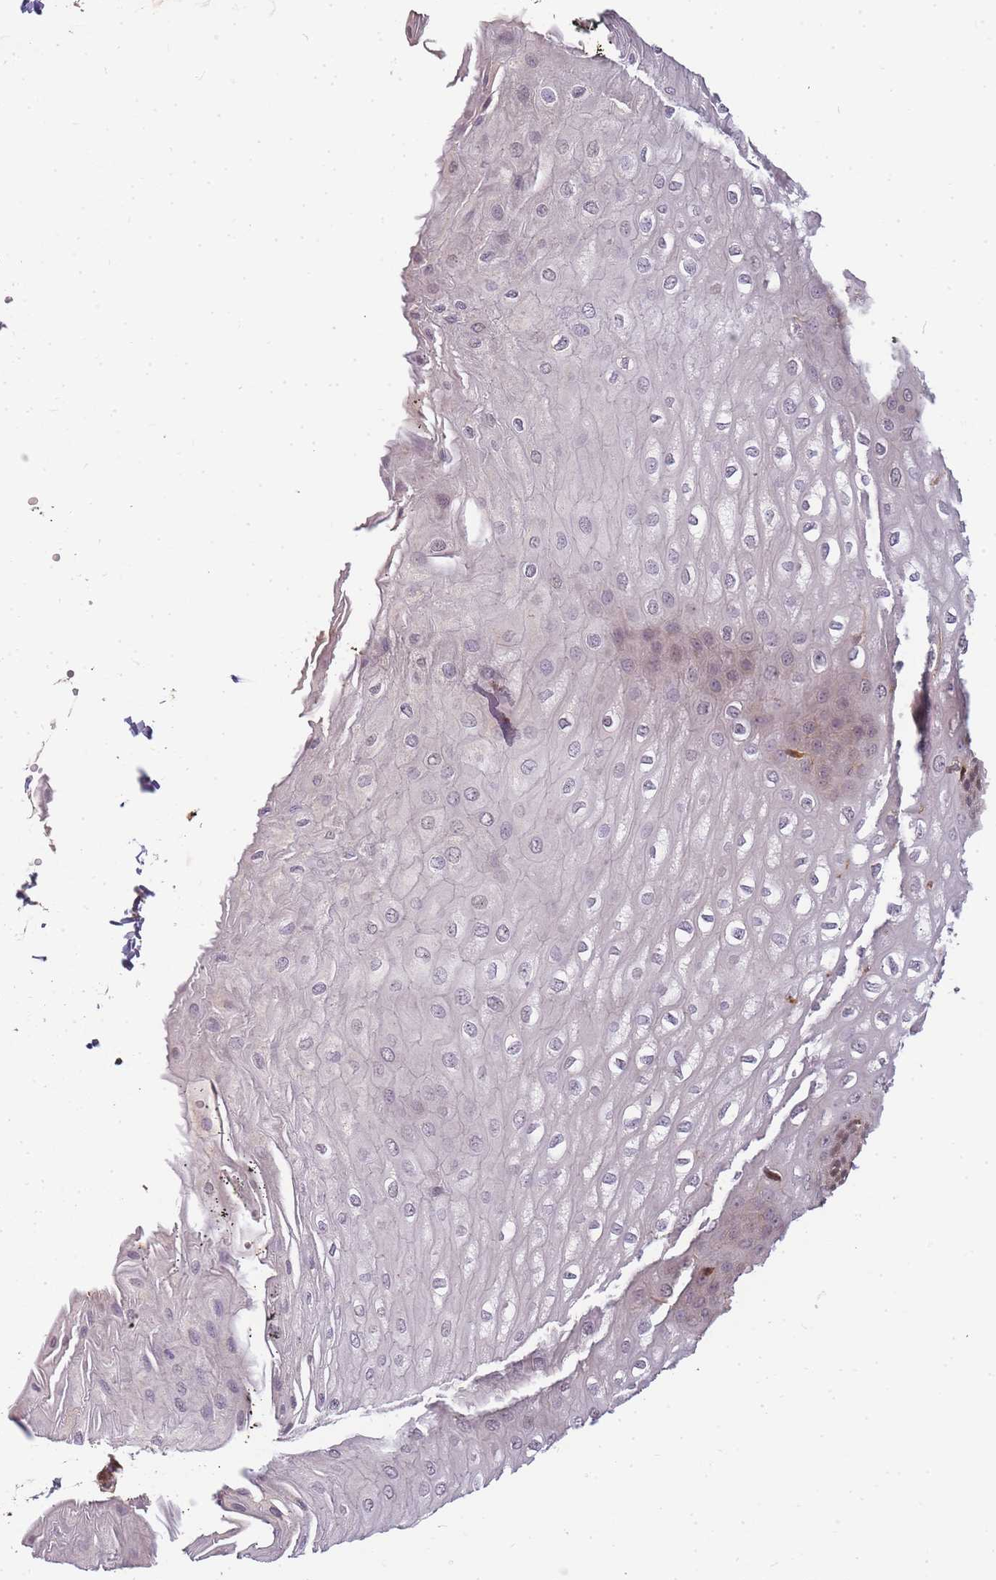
{"staining": {"intensity": "moderate", "quantity": "25%-75%", "location": "nuclear"}, "tissue": "esophagus", "cell_type": "Squamous epithelial cells", "image_type": "normal", "snomed": [{"axis": "morphology", "description": "Normal tissue, NOS"}, {"axis": "topography", "description": "Esophagus"}], "caption": "An image showing moderate nuclear positivity in about 25%-75% of squamous epithelial cells in normal esophagus, as visualized by brown immunohistochemical staining.", "gene": "CDKN2AIPNL", "patient": {"sex": "male", "age": 60}}